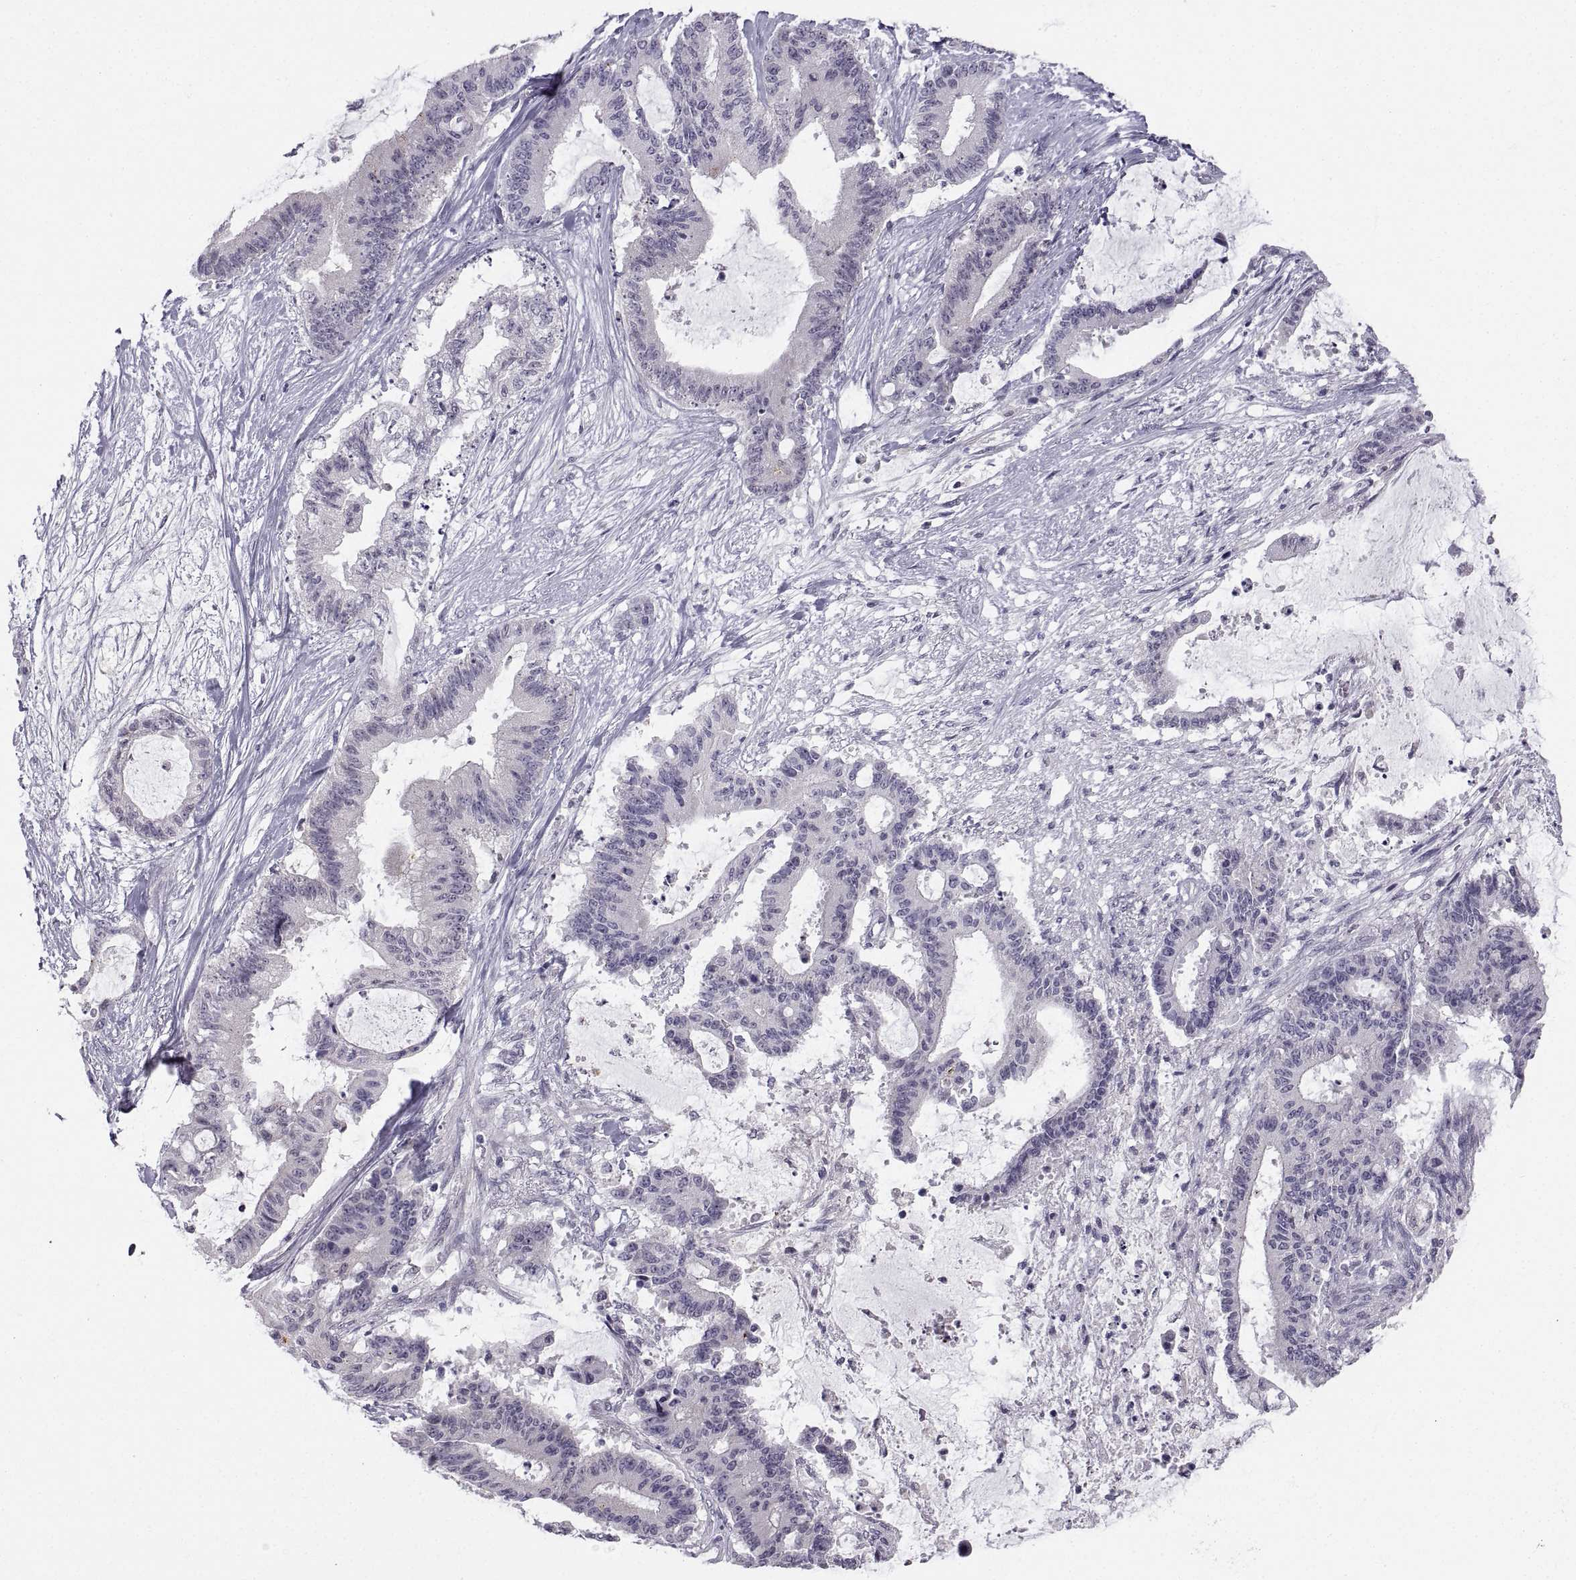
{"staining": {"intensity": "negative", "quantity": "none", "location": "none"}, "tissue": "liver cancer", "cell_type": "Tumor cells", "image_type": "cancer", "snomed": [{"axis": "morphology", "description": "Normal tissue, NOS"}, {"axis": "morphology", "description": "Cholangiocarcinoma"}, {"axis": "topography", "description": "Liver"}, {"axis": "topography", "description": "Peripheral nerve tissue"}], "caption": "An immunohistochemistry (IHC) micrograph of liver cancer is shown. There is no staining in tumor cells of liver cancer.", "gene": "ZNF185", "patient": {"sex": "female", "age": 73}}